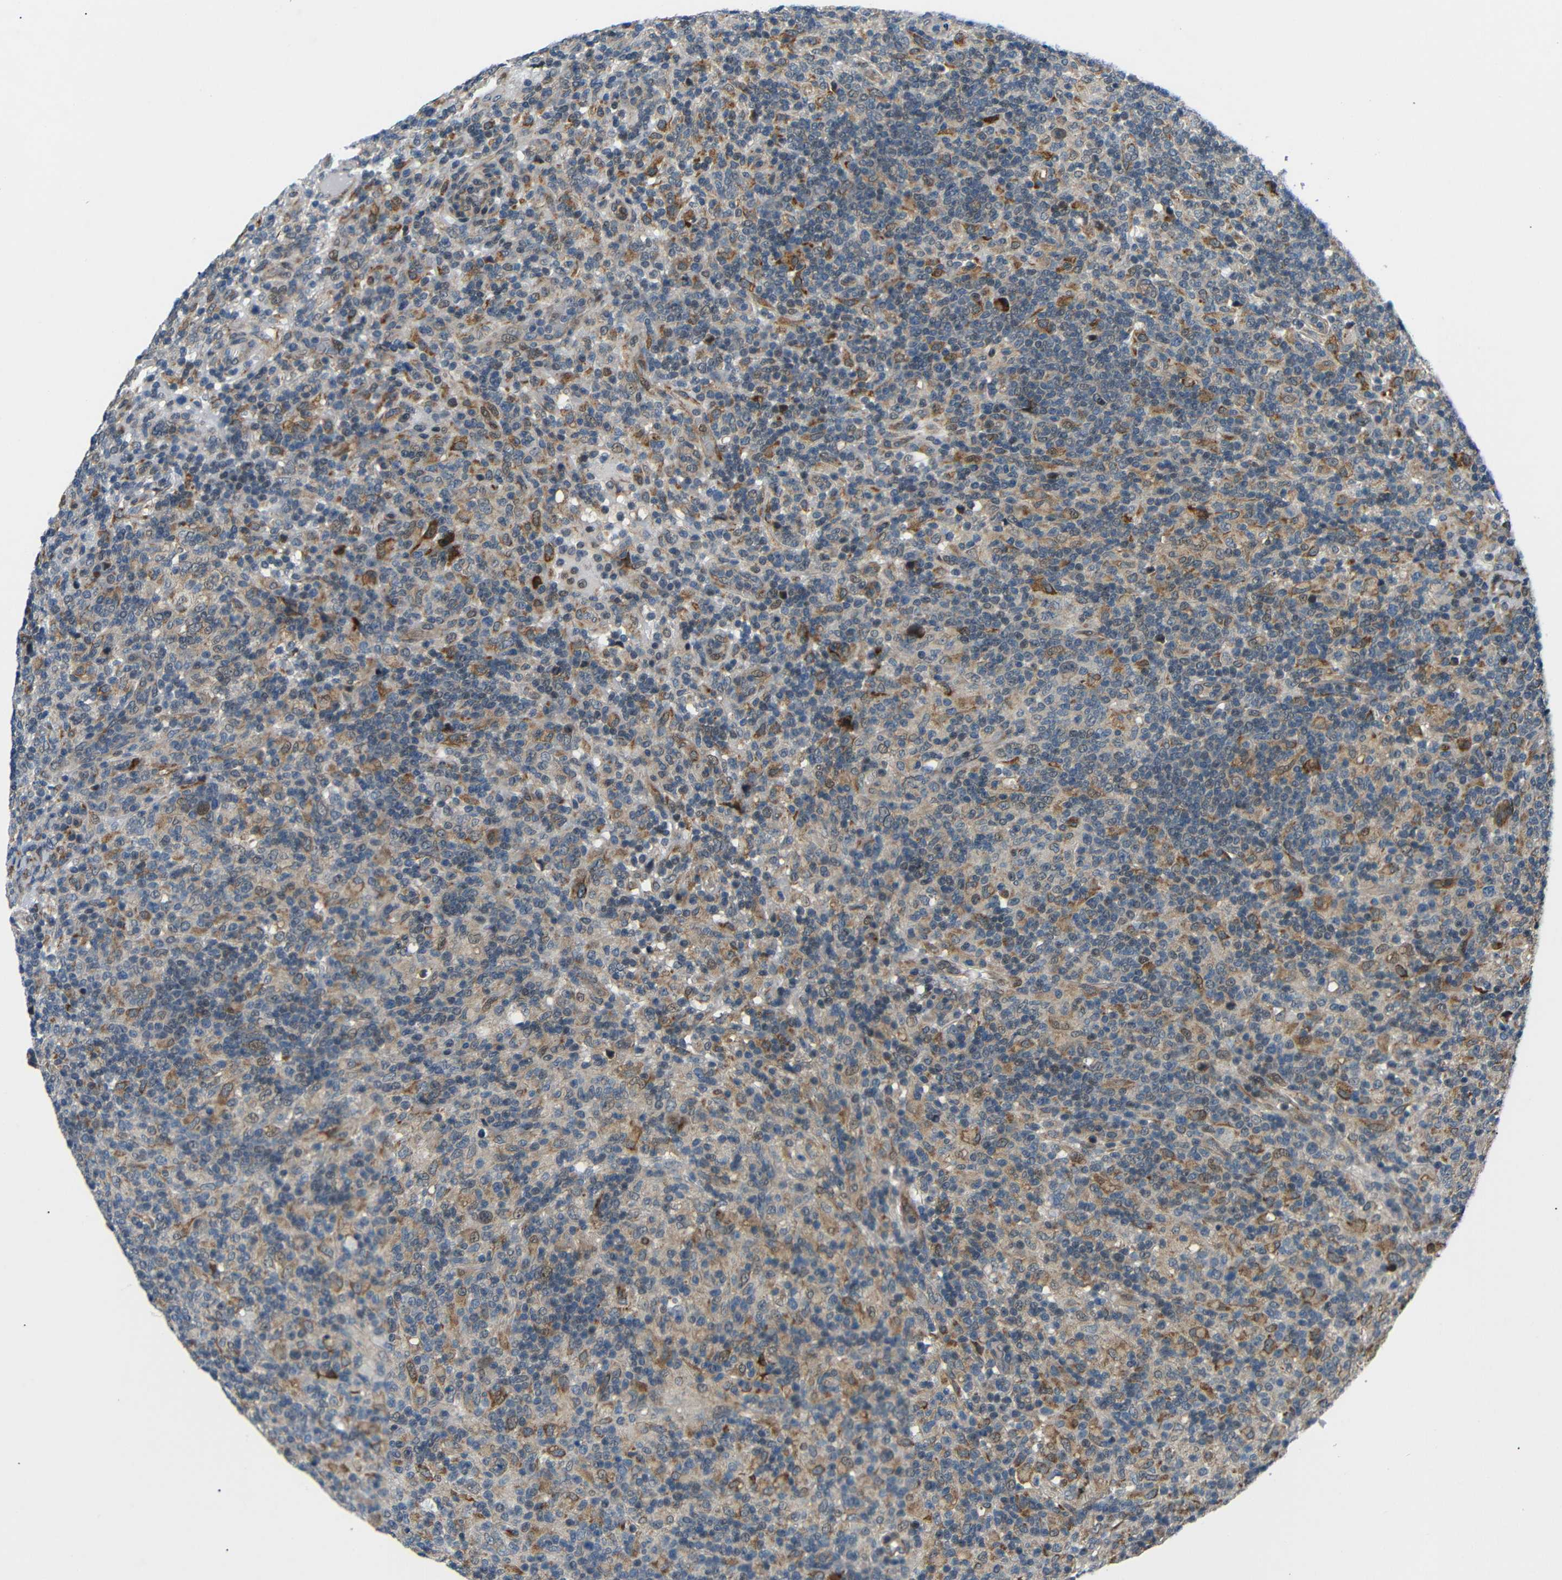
{"staining": {"intensity": "moderate", "quantity": ">75%", "location": "cytoplasmic/membranous"}, "tissue": "lymphoma", "cell_type": "Tumor cells", "image_type": "cancer", "snomed": [{"axis": "morphology", "description": "Hodgkin's disease, NOS"}, {"axis": "topography", "description": "Lymph node"}], "caption": "Protein analysis of Hodgkin's disease tissue exhibits moderate cytoplasmic/membranous positivity in approximately >75% of tumor cells.", "gene": "SYDE1", "patient": {"sex": "male", "age": 70}}